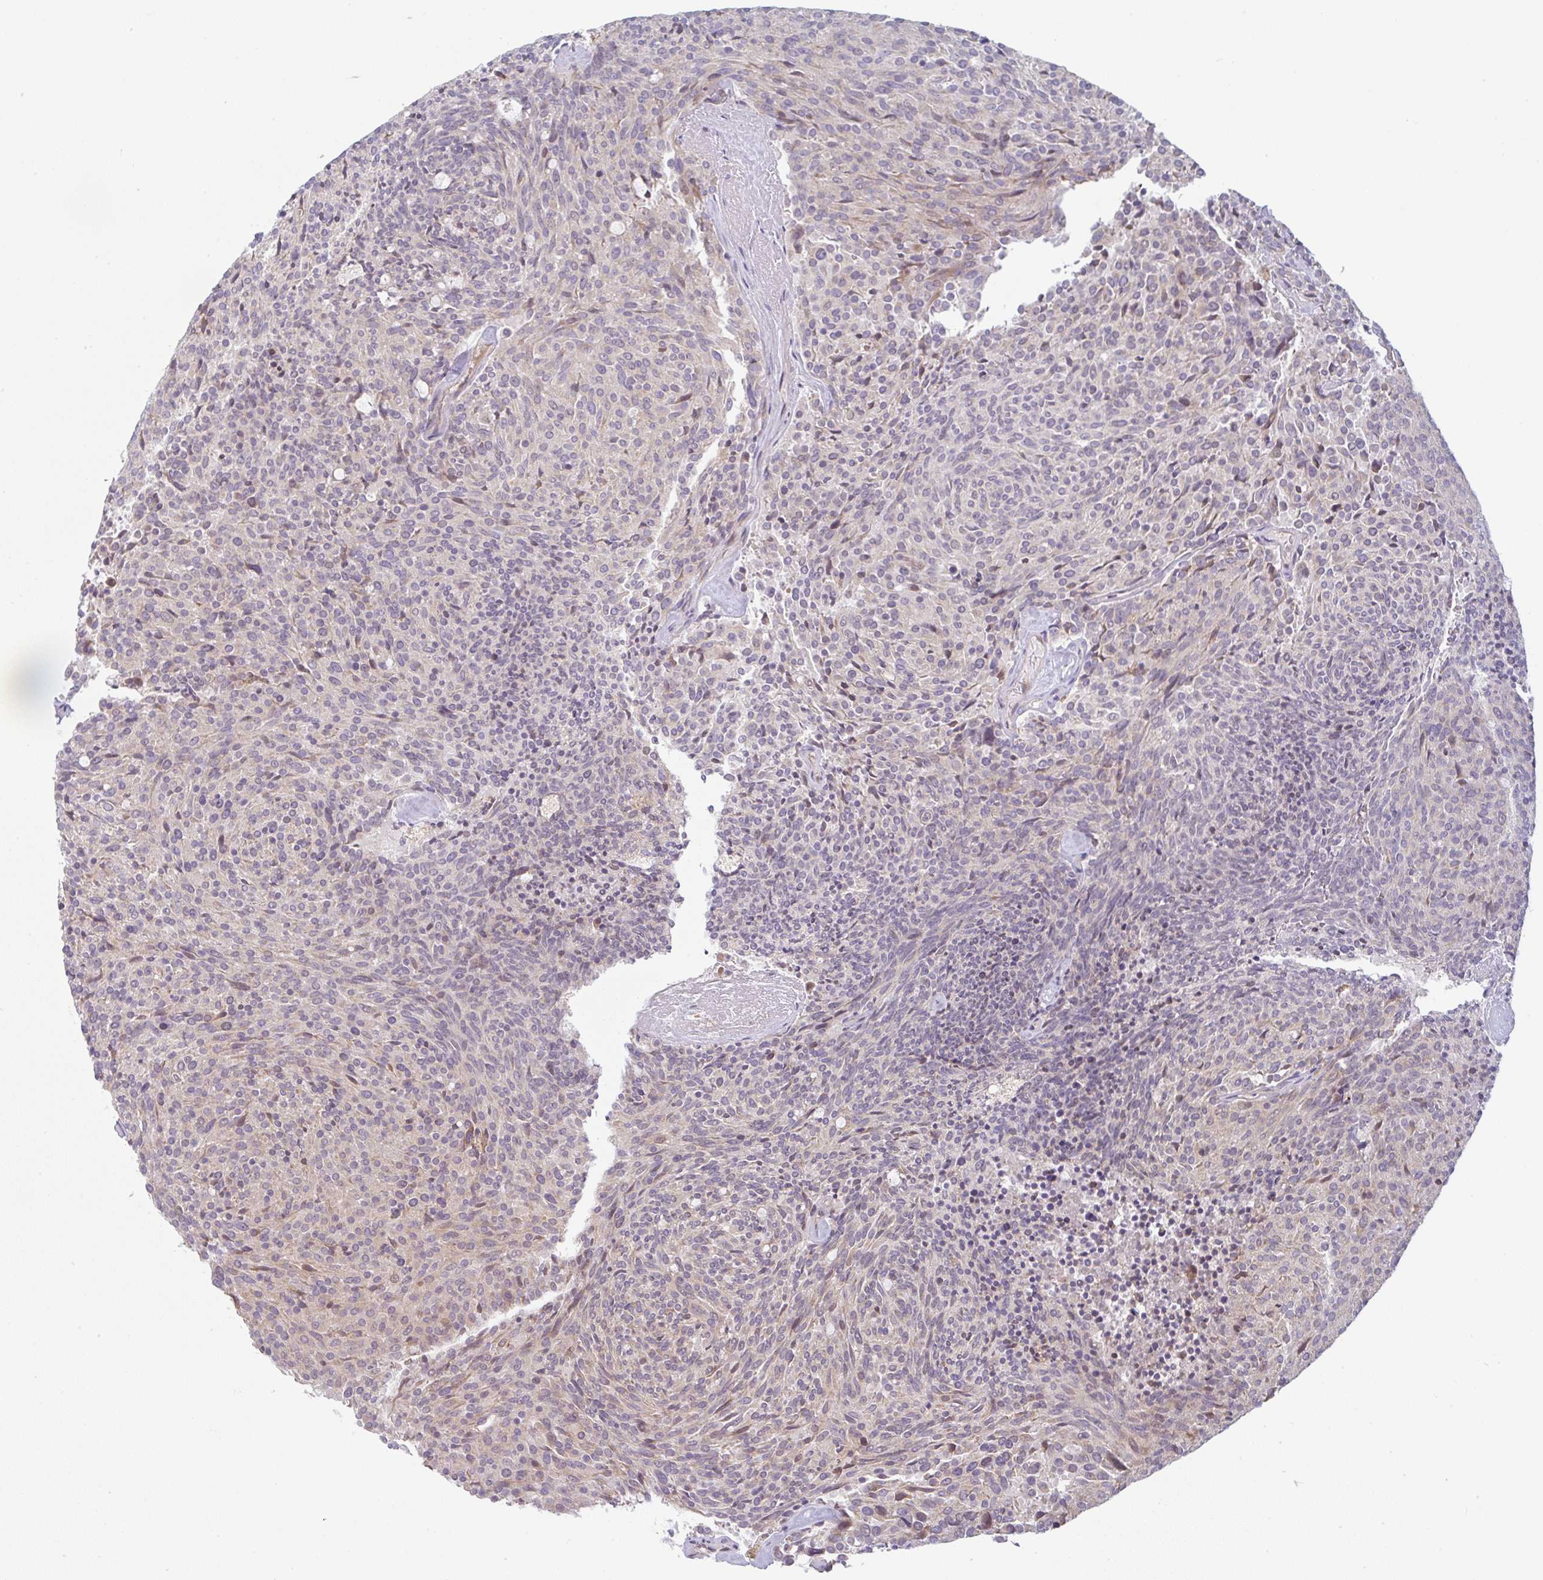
{"staining": {"intensity": "weak", "quantity": "<25%", "location": "cytoplasmic/membranous"}, "tissue": "carcinoid", "cell_type": "Tumor cells", "image_type": "cancer", "snomed": [{"axis": "morphology", "description": "Carcinoid, malignant, NOS"}, {"axis": "topography", "description": "Pancreas"}], "caption": "There is no significant positivity in tumor cells of carcinoid.", "gene": "MOB1A", "patient": {"sex": "female", "age": 54}}